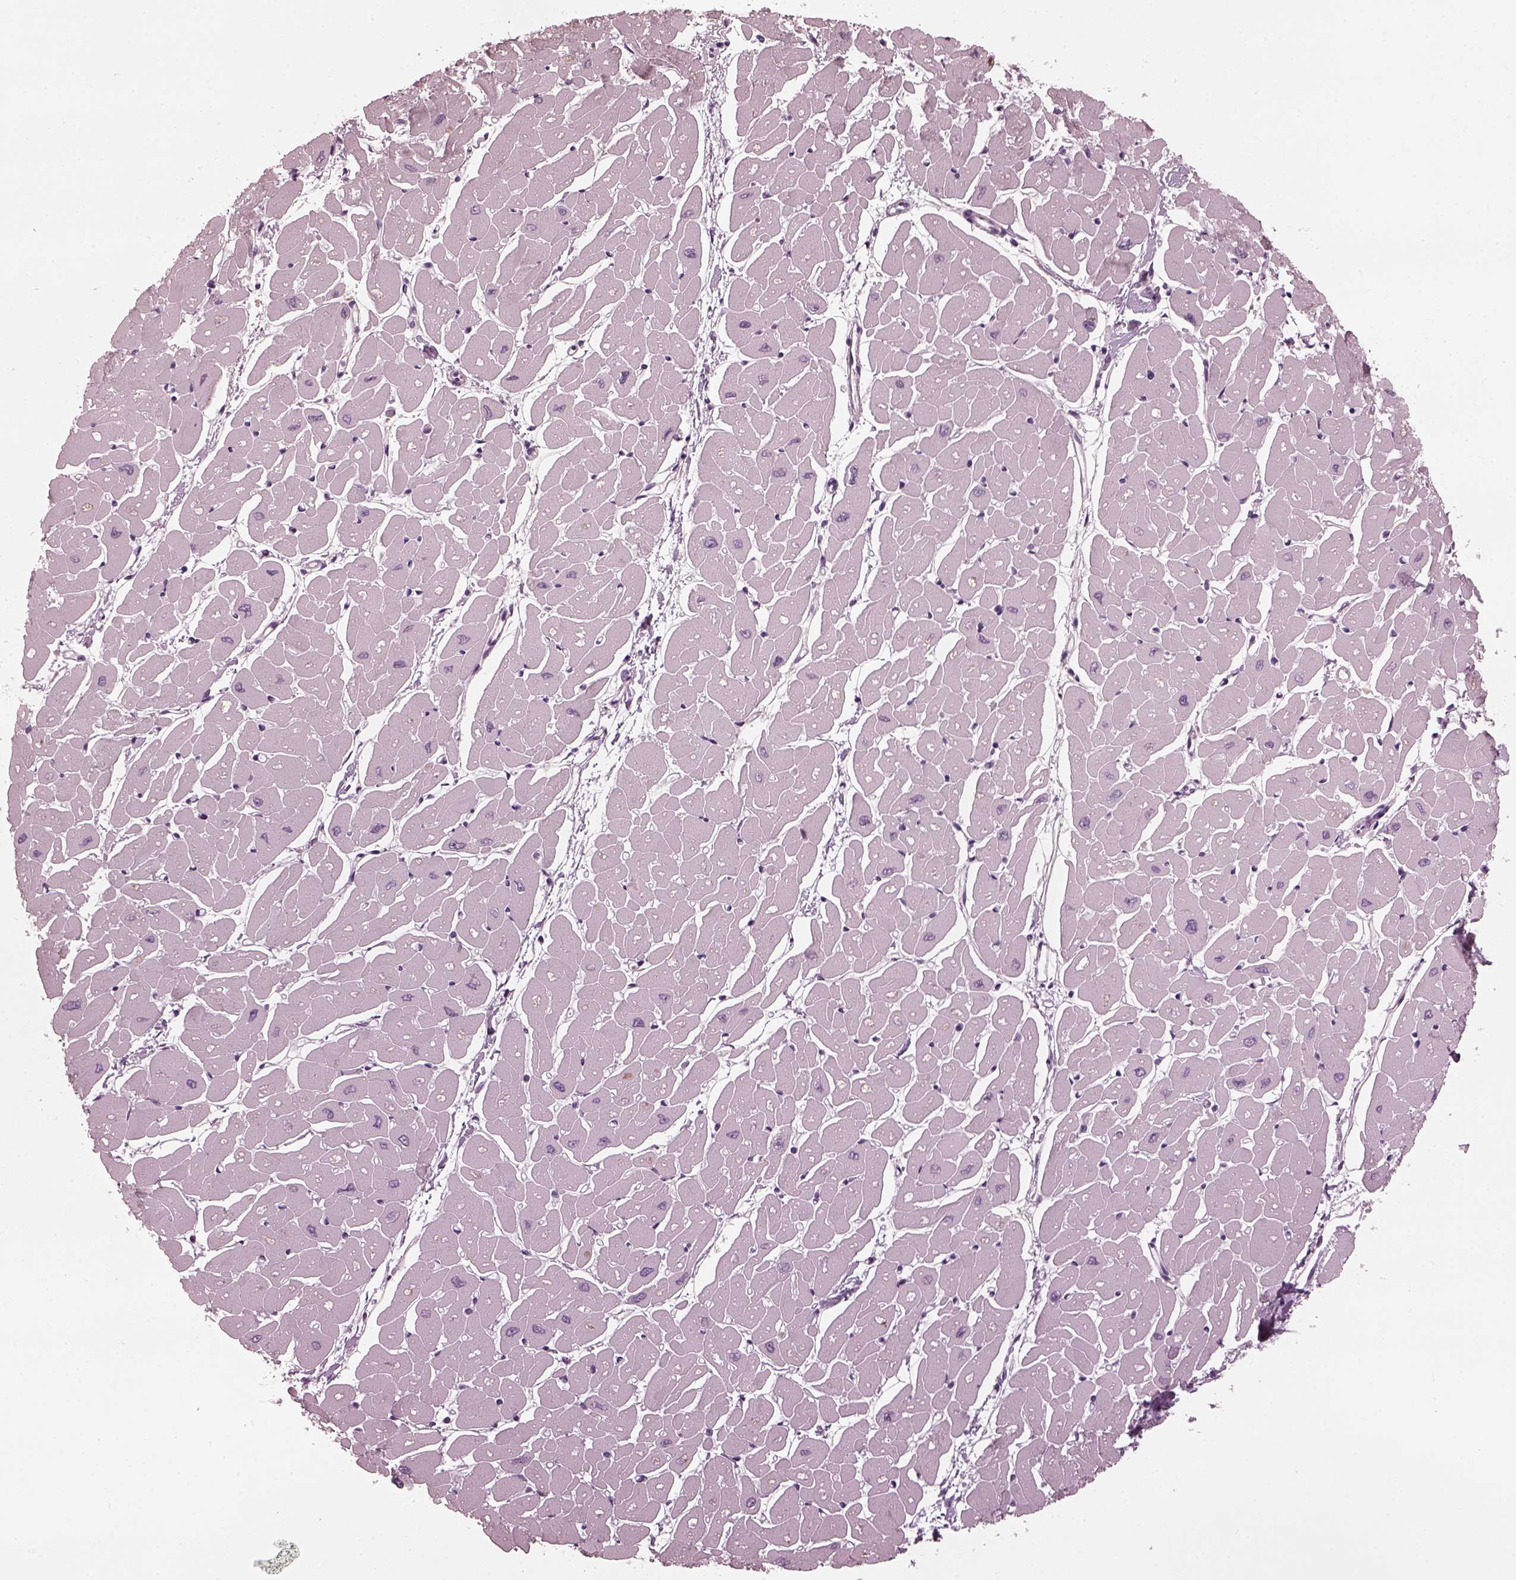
{"staining": {"intensity": "negative", "quantity": "none", "location": "none"}, "tissue": "heart muscle", "cell_type": "Cardiomyocytes", "image_type": "normal", "snomed": [{"axis": "morphology", "description": "Normal tissue, NOS"}, {"axis": "topography", "description": "Heart"}], "caption": "Immunohistochemical staining of normal human heart muscle exhibits no significant staining in cardiomyocytes.", "gene": "PSTPIP2", "patient": {"sex": "male", "age": 57}}